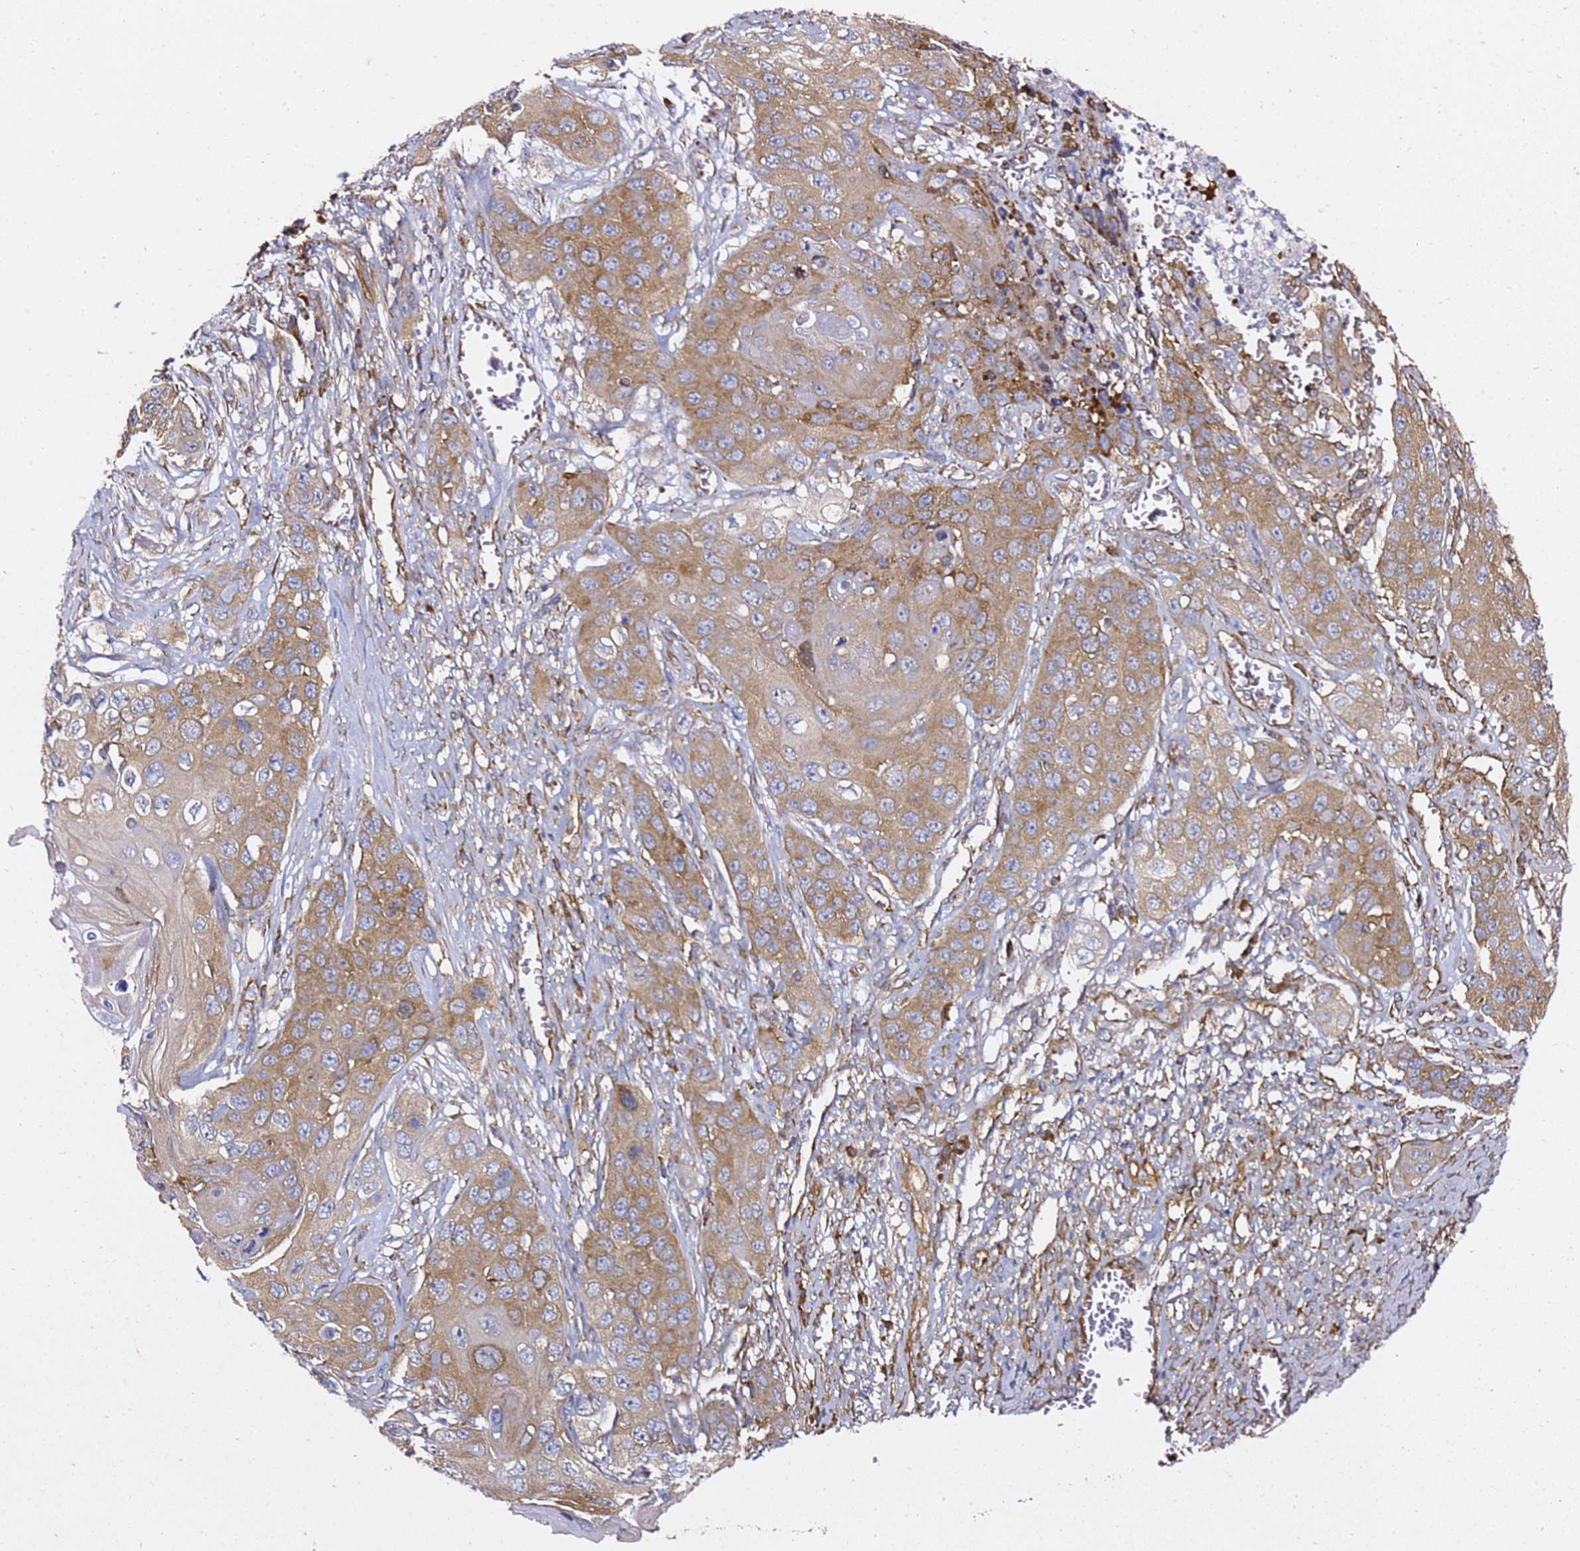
{"staining": {"intensity": "moderate", "quantity": ">75%", "location": "cytoplasmic/membranous"}, "tissue": "skin cancer", "cell_type": "Tumor cells", "image_type": "cancer", "snomed": [{"axis": "morphology", "description": "Squamous cell carcinoma, NOS"}, {"axis": "topography", "description": "Skin"}], "caption": "IHC of skin cancer (squamous cell carcinoma) shows medium levels of moderate cytoplasmic/membranous expression in about >75% of tumor cells.", "gene": "TPST1", "patient": {"sex": "male", "age": 55}}